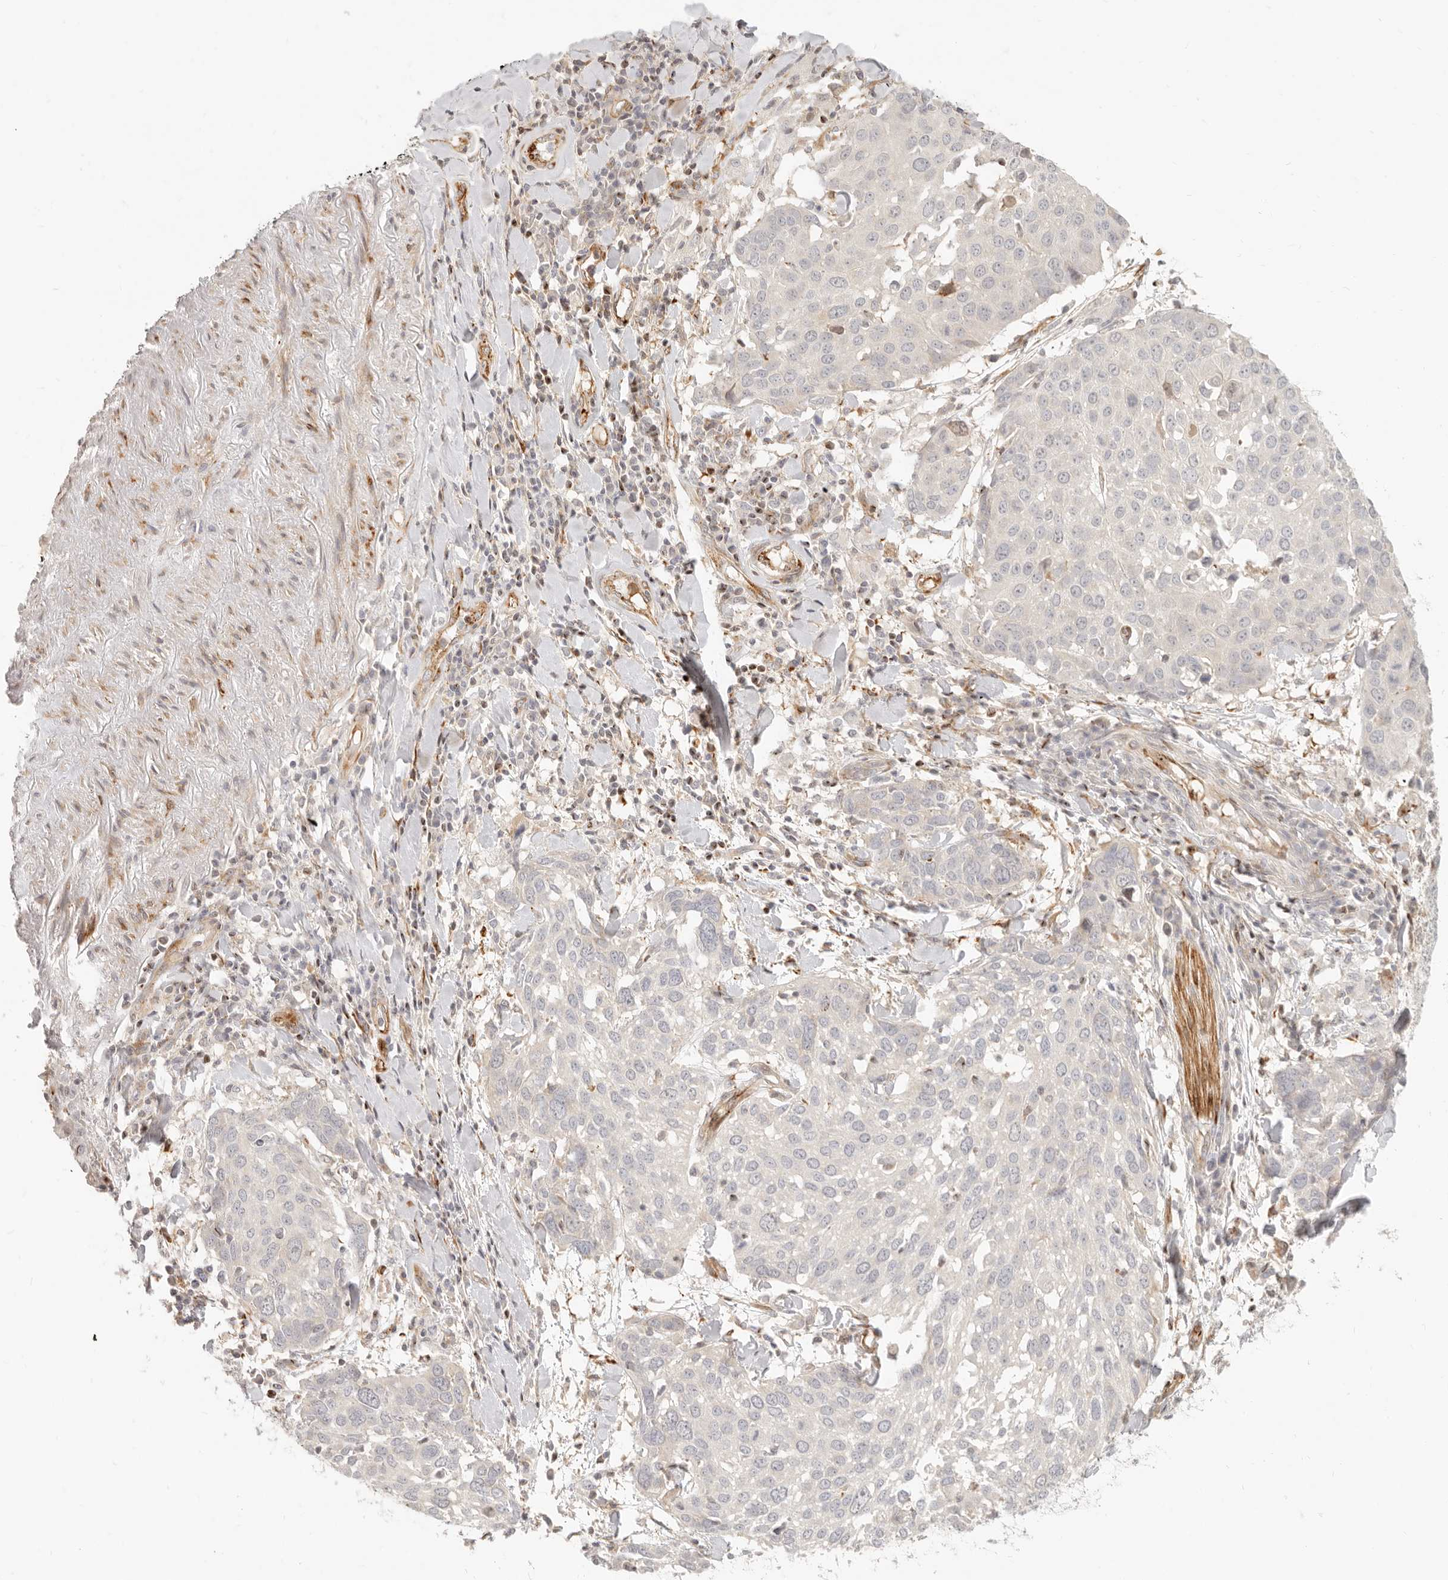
{"staining": {"intensity": "negative", "quantity": "none", "location": "none"}, "tissue": "lung cancer", "cell_type": "Tumor cells", "image_type": "cancer", "snomed": [{"axis": "morphology", "description": "Squamous cell carcinoma, NOS"}, {"axis": "topography", "description": "Lung"}], "caption": "Immunohistochemistry (IHC) micrograph of human lung squamous cell carcinoma stained for a protein (brown), which demonstrates no expression in tumor cells. (DAB immunohistochemistry (IHC), high magnification).", "gene": "SASS6", "patient": {"sex": "male", "age": 65}}